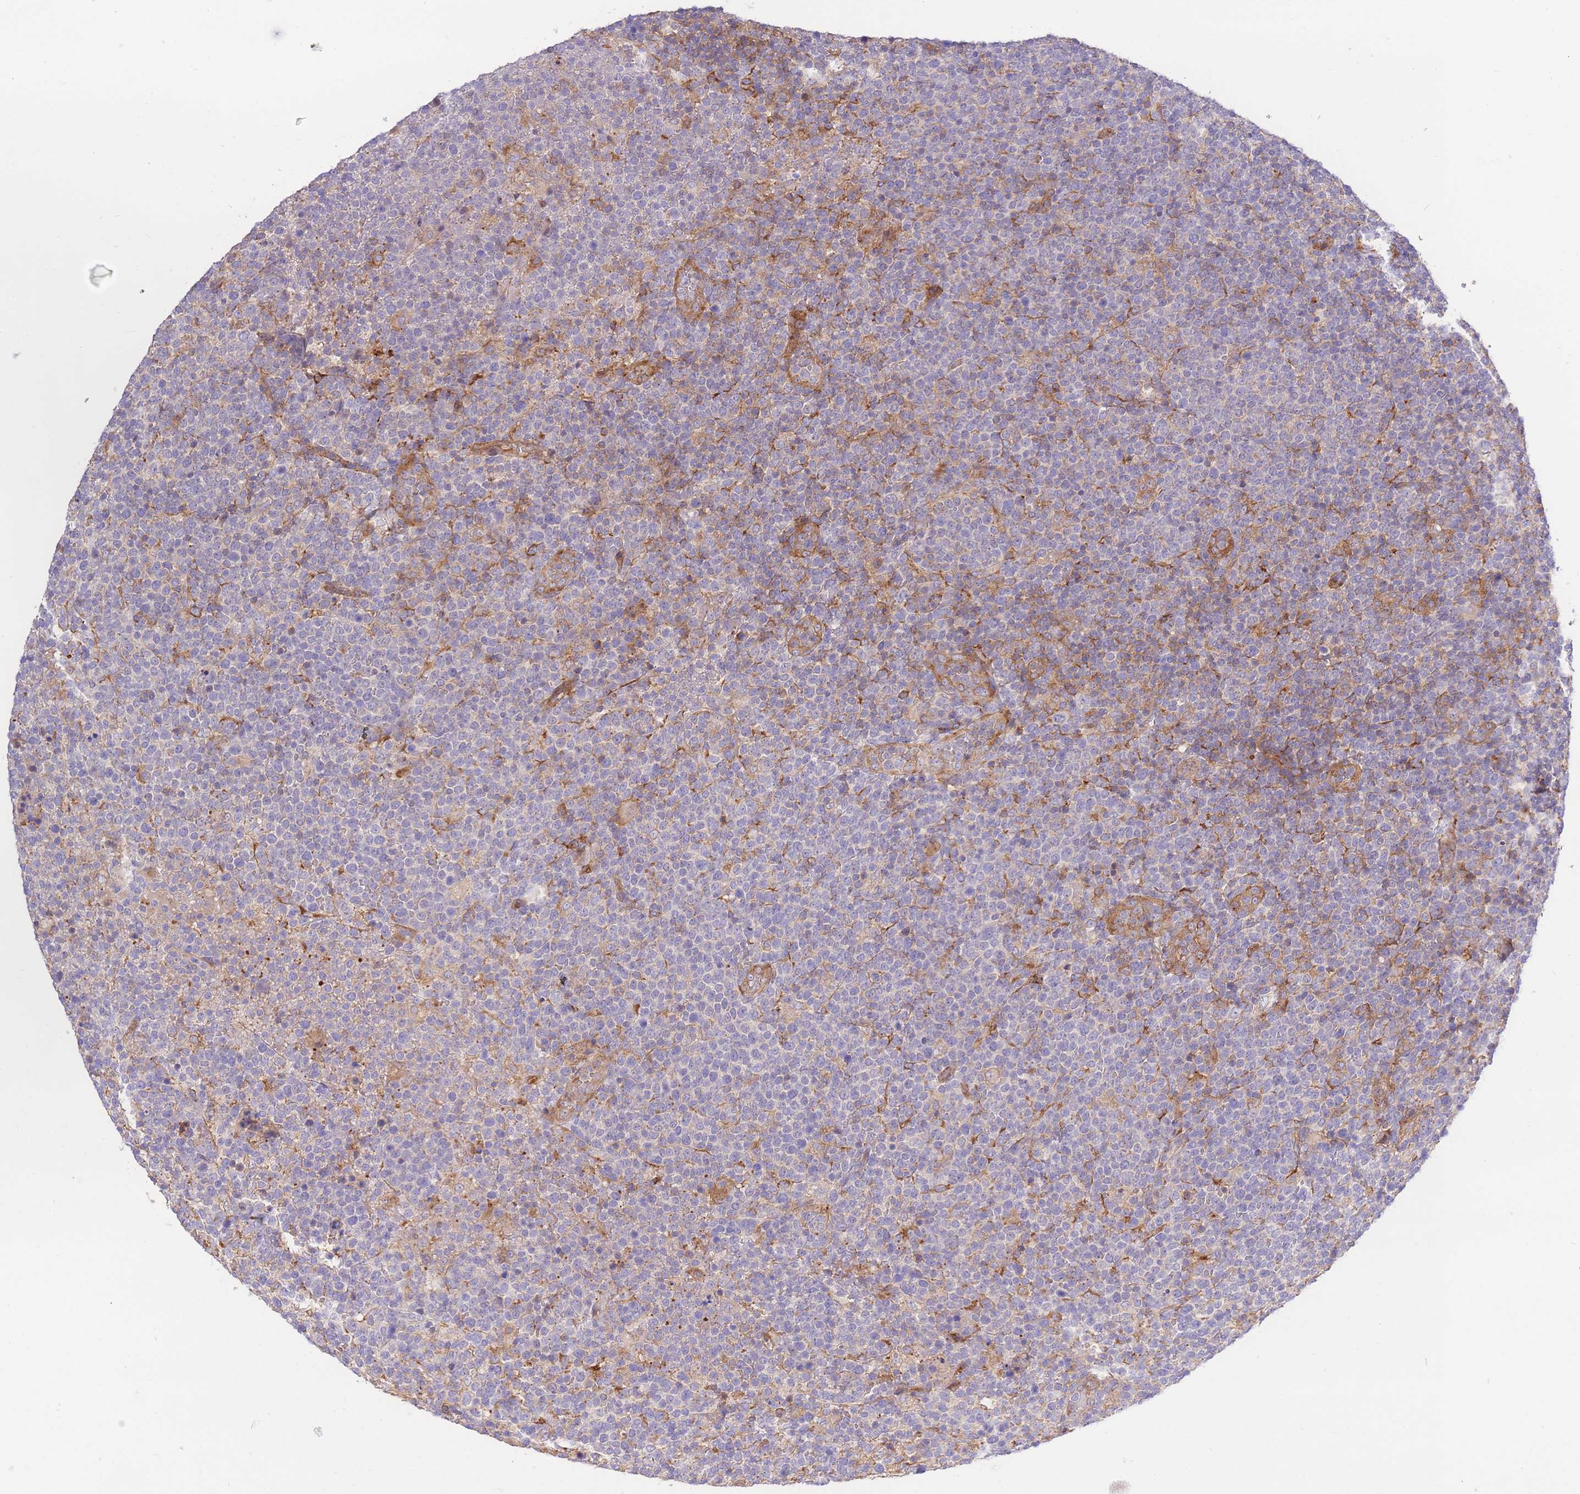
{"staining": {"intensity": "negative", "quantity": "none", "location": "none"}, "tissue": "lymphoma", "cell_type": "Tumor cells", "image_type": "cancer", "snomed": [{"axis": "morphology", "description": "Malignant lymphoma, non-Hodgkin's type, High grade"}, {"axis": "topography", "description": "Lymph node"}], "caption": "The image shows no staining of tumor cells in malignant lymphoma, non-Hodgkin's type (high-grade).", "gene": "INSYN2B", "patient": {"sex": "male", "age": 61}}